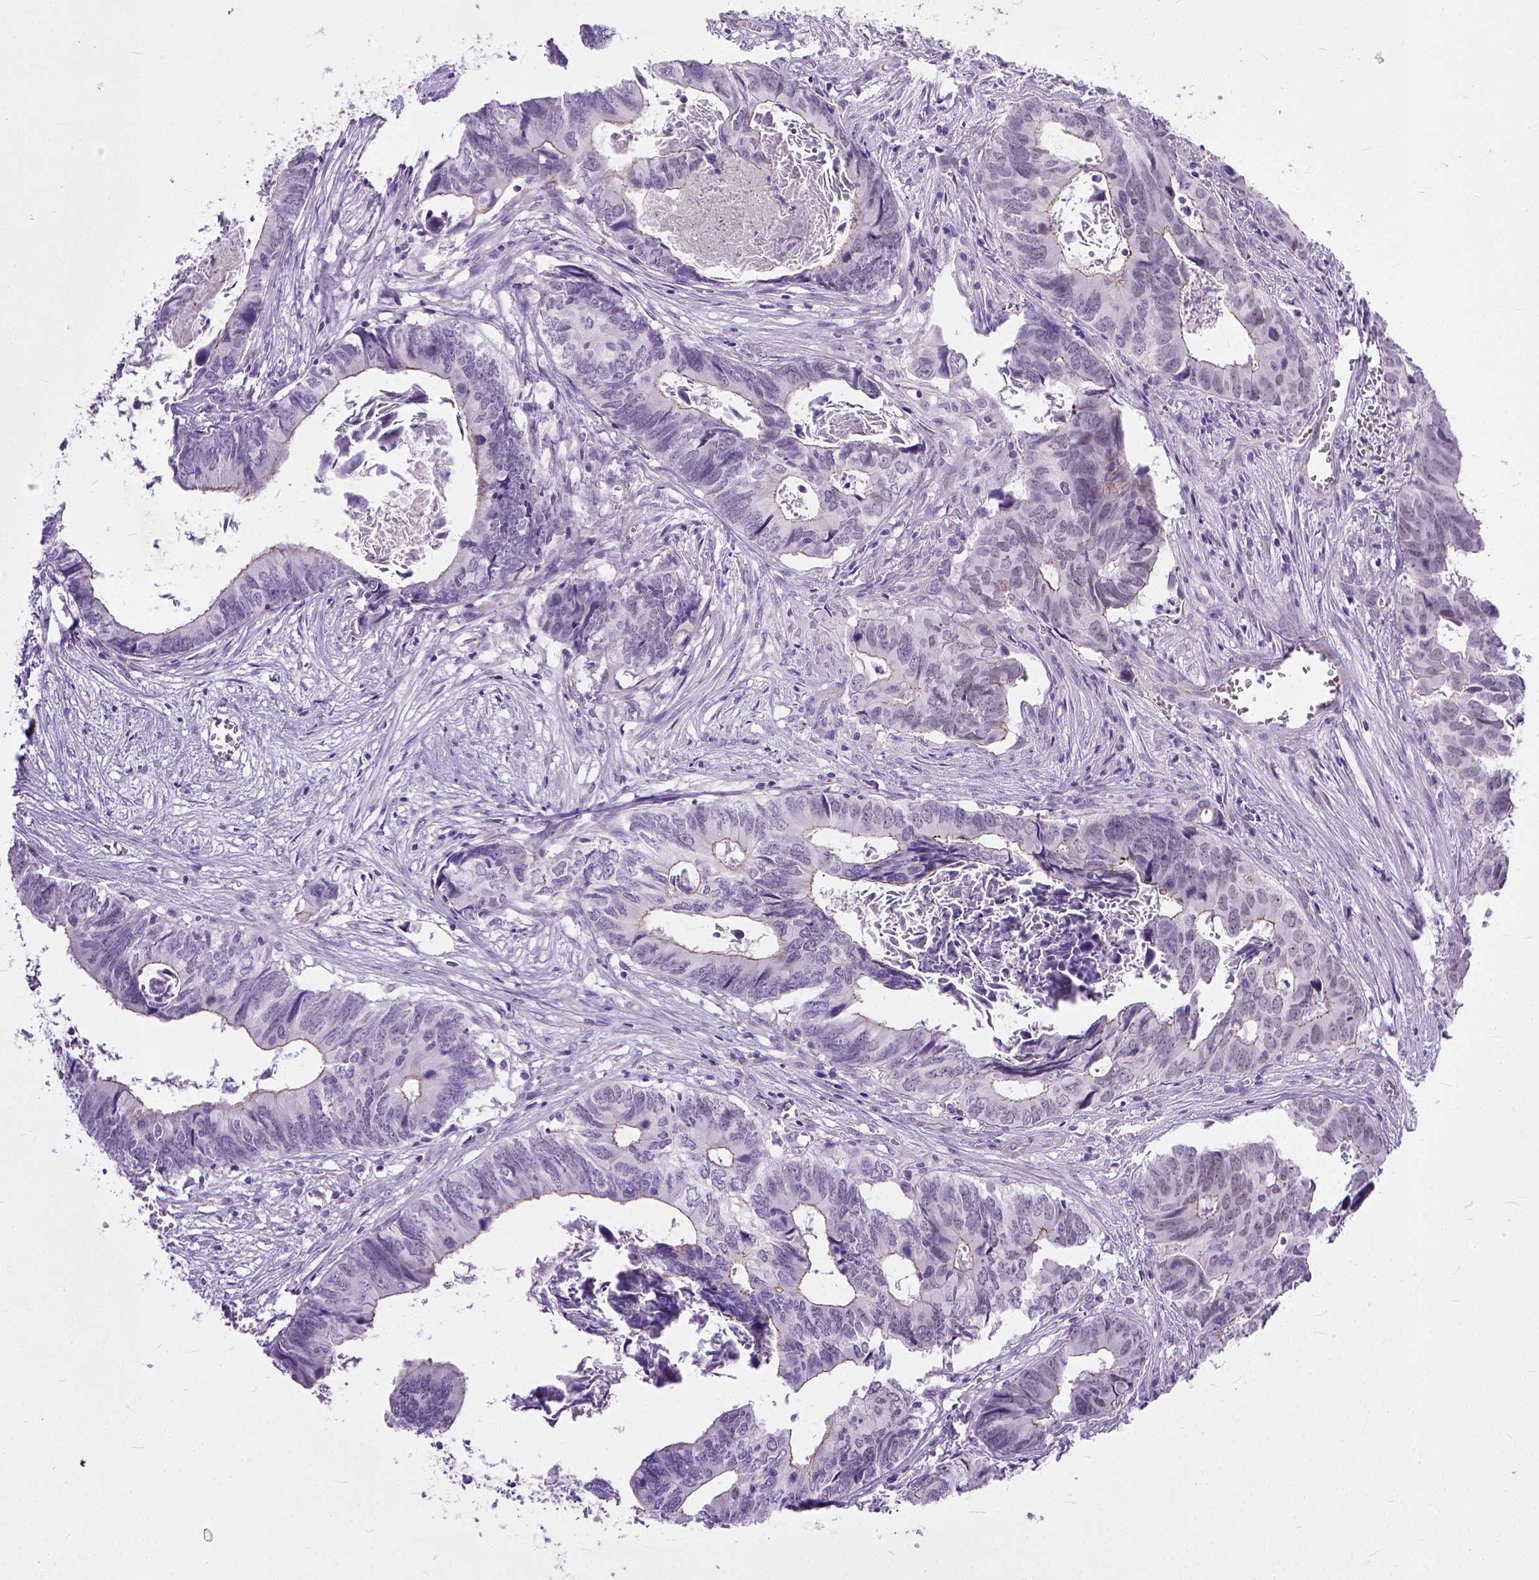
{"staining": {"intensity": "moderate", "quantity": "25%-75%", "location": "cytoplasmic/membranous"}, "tissue": "colorectal cancer", "cell_type": "Tumor cells", "image_type": "cancer", "snomed": [{"axis": "morphology", "description": "Adenocarcinoma, NOS"}, {"axis": "topography", "description": "Colon"}], "caption": "Moderate cytoplasmic/membranous positivity for a protein is identified in about 25%-75% of tumor cells of adenocarcinoma (colorectal) using IHC.", "gene": "ADGRF1", "patient": {"sex": "female", "age": 82}}